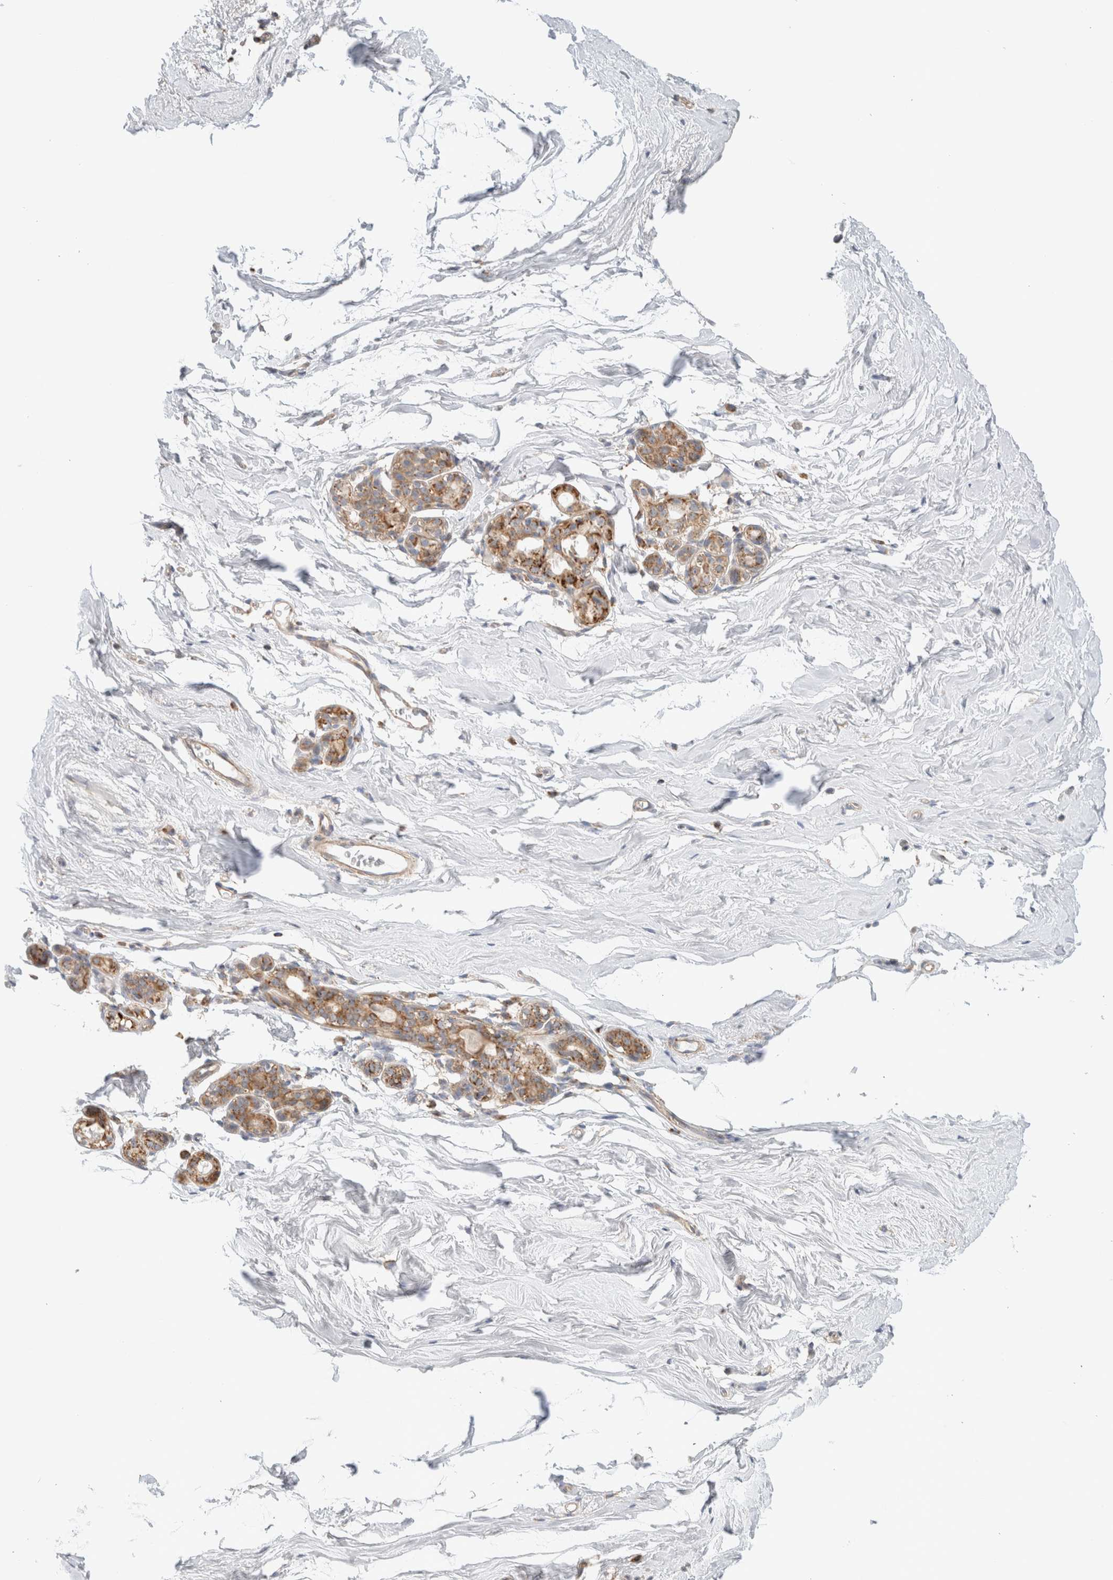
{"staining": {"intensity": "negative", "quantity": "none", "location": "none"}, "tissue": "breast", "cell_type": "Adipocytes", "image_type": "normal", "snomed": [{"axis": "morphology", "description": "Normal tissue, NOS"}, {"axis": "topography", "description": "Breast"}], "caption": "A micrograph of breast stained for a protein reveals no brown staining in adipocytes.", "gene": "MRM3", "patient": {"sex": "female", "age": 62}}